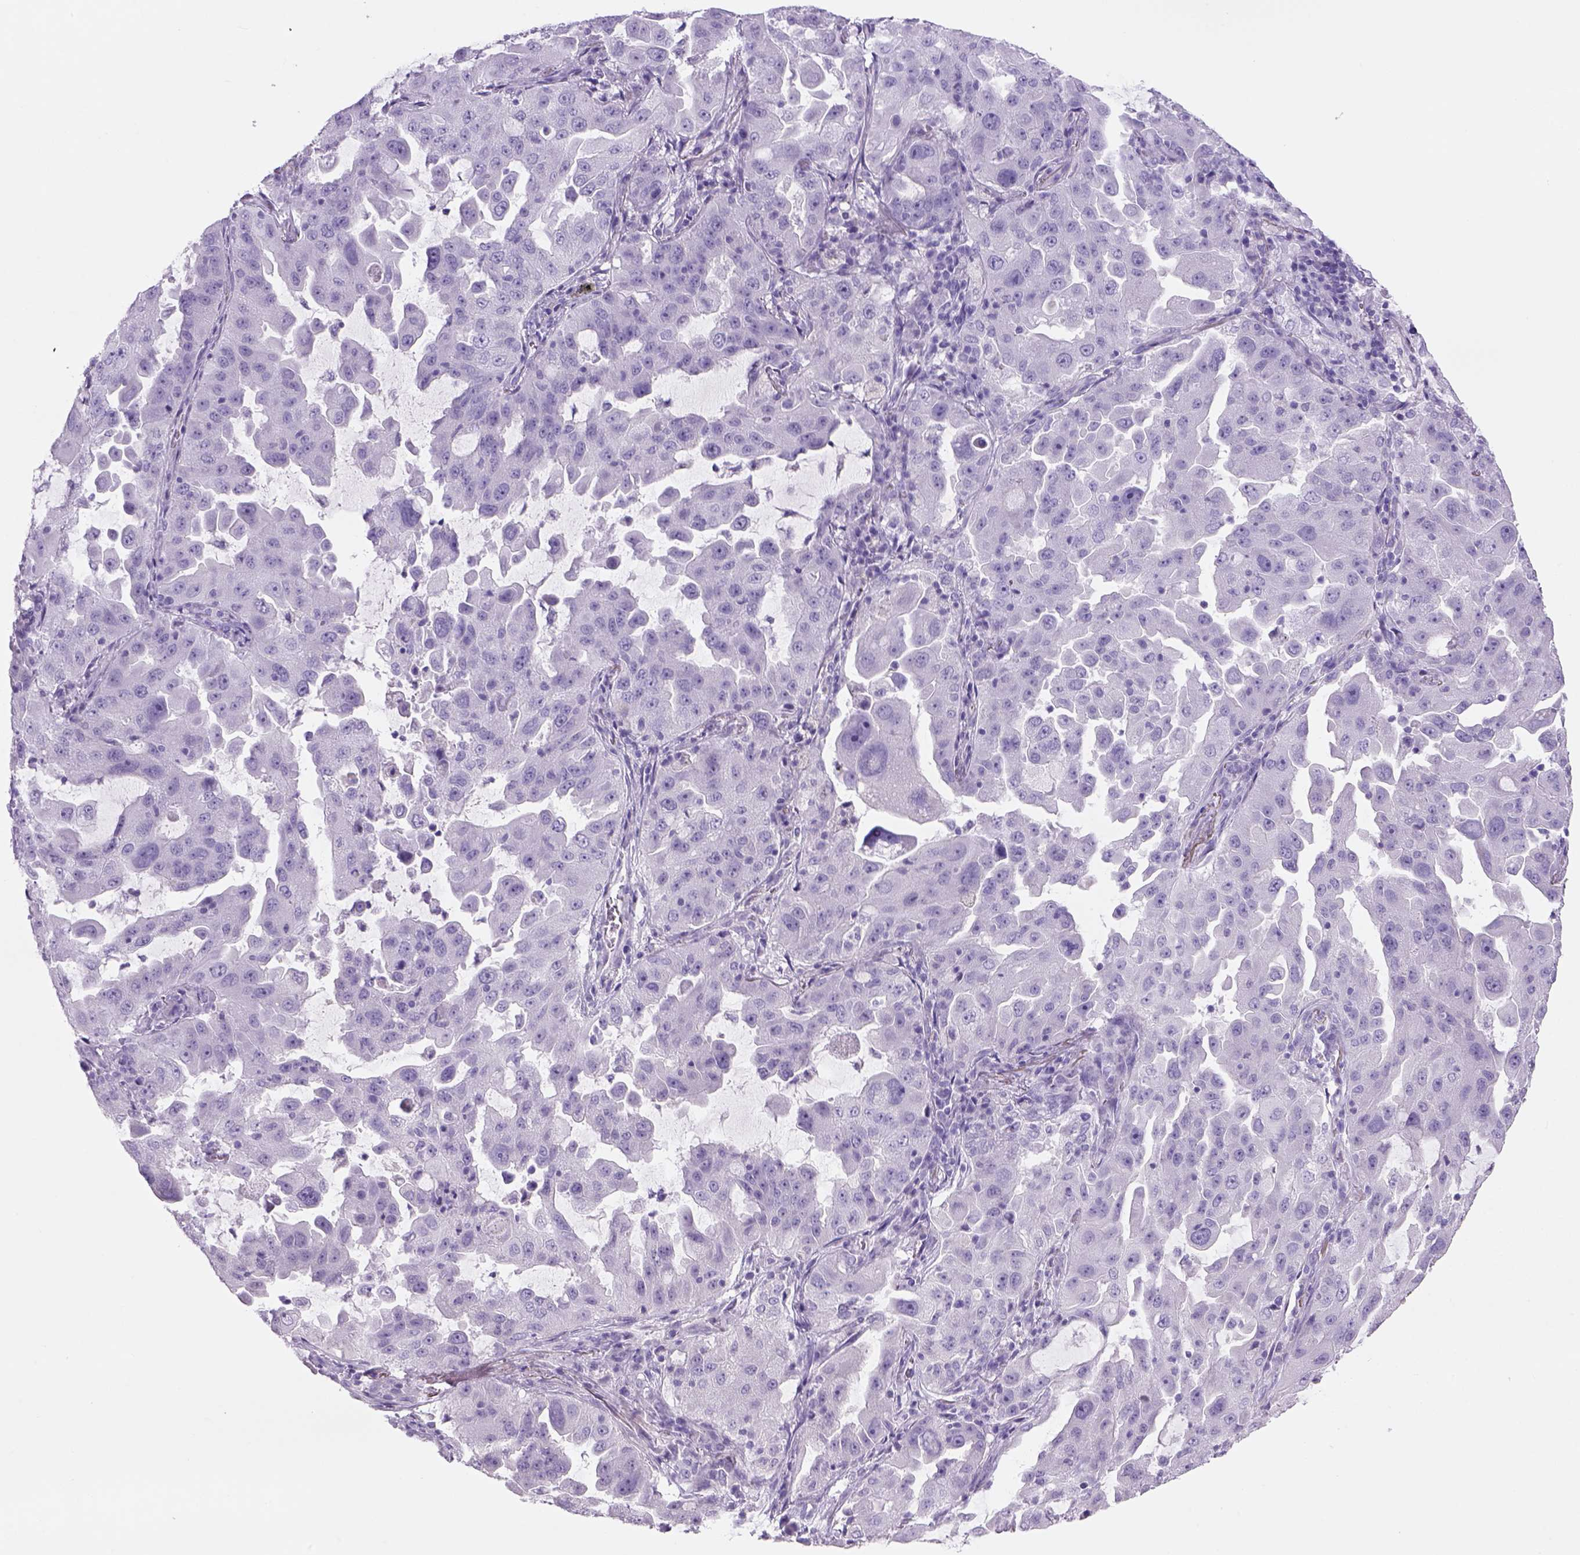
{"staining": {"intensity": "negative", "quantity": "none", "location": "none"}, "tissue": "lung cancer", "cell_type": "Tumor cells", "image_type": "cancer", "snomed": [{"axis": "morphology", "description": "Adenocarcinoma, NOS"}, {"axis": "topography", "description": "Lung"}], "caption": "This is an IHC photomicrograph of human lung cancer (adenocarcinoma). There is no staining in tumor cells.", "gene": "TENM4", "patient": {"sex": "female", "age": 61}}